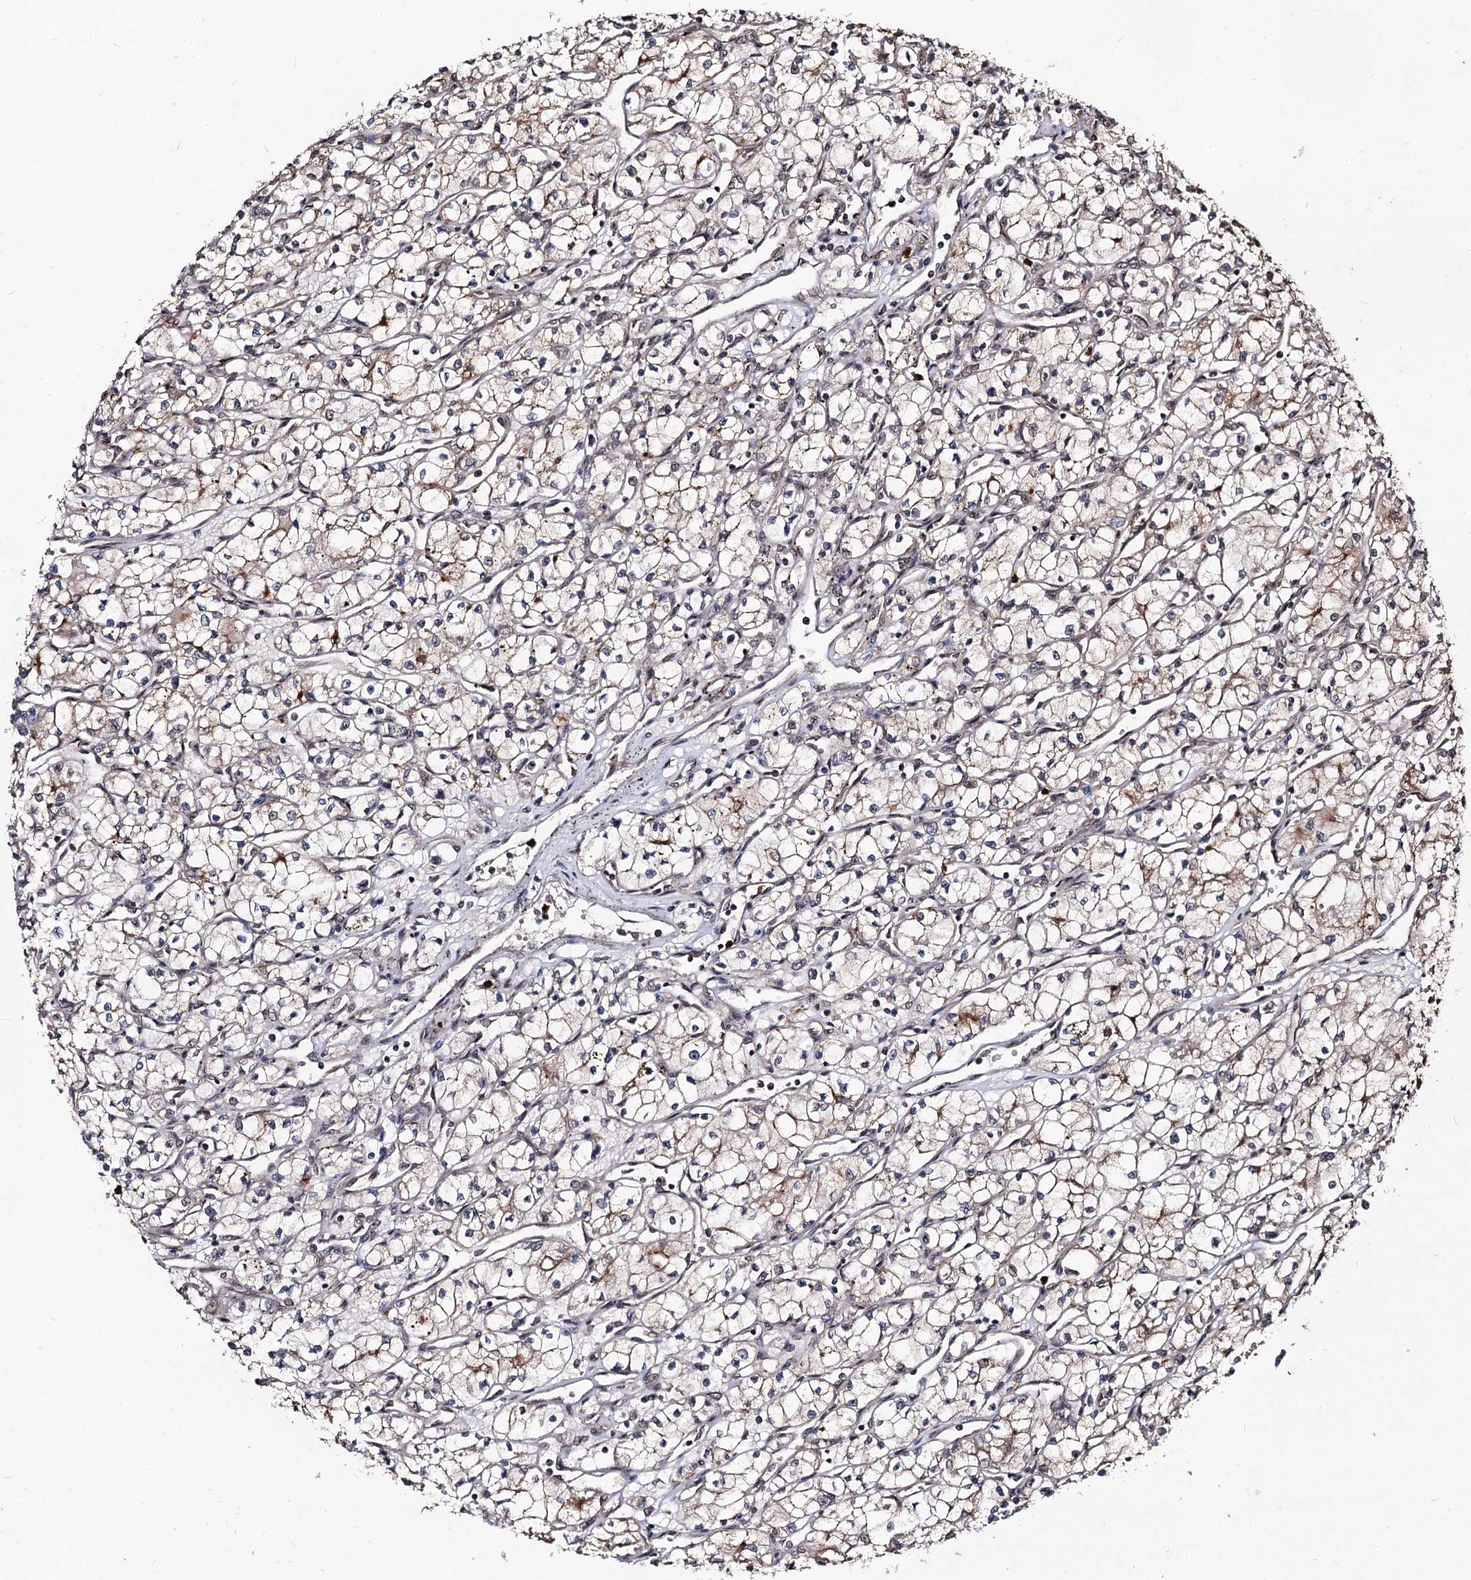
{"staining": {"intensity": "weak", "quantity": "25%-75%", "location": "cytoplasmic/membranous,nuclear"}, "tissue": "renal cancer", "cell_type": "Tumor cells", "image_type": "cancer", "snomed": [{"axis": "morphology", "description": "Adenocarcinoma, NOS"}, {"axis": "topography", "description": "Kidney"}], "caption": "DAB immunohistochemical staining of human renal cancer (adenocarcinoma) displays weak cytoplasmic/membranous and nuclear protein staining in approximately 25%-75% of tumor cells.", "gene": "SFSWAP", "patient": {"sex": "male", "age": 59}}